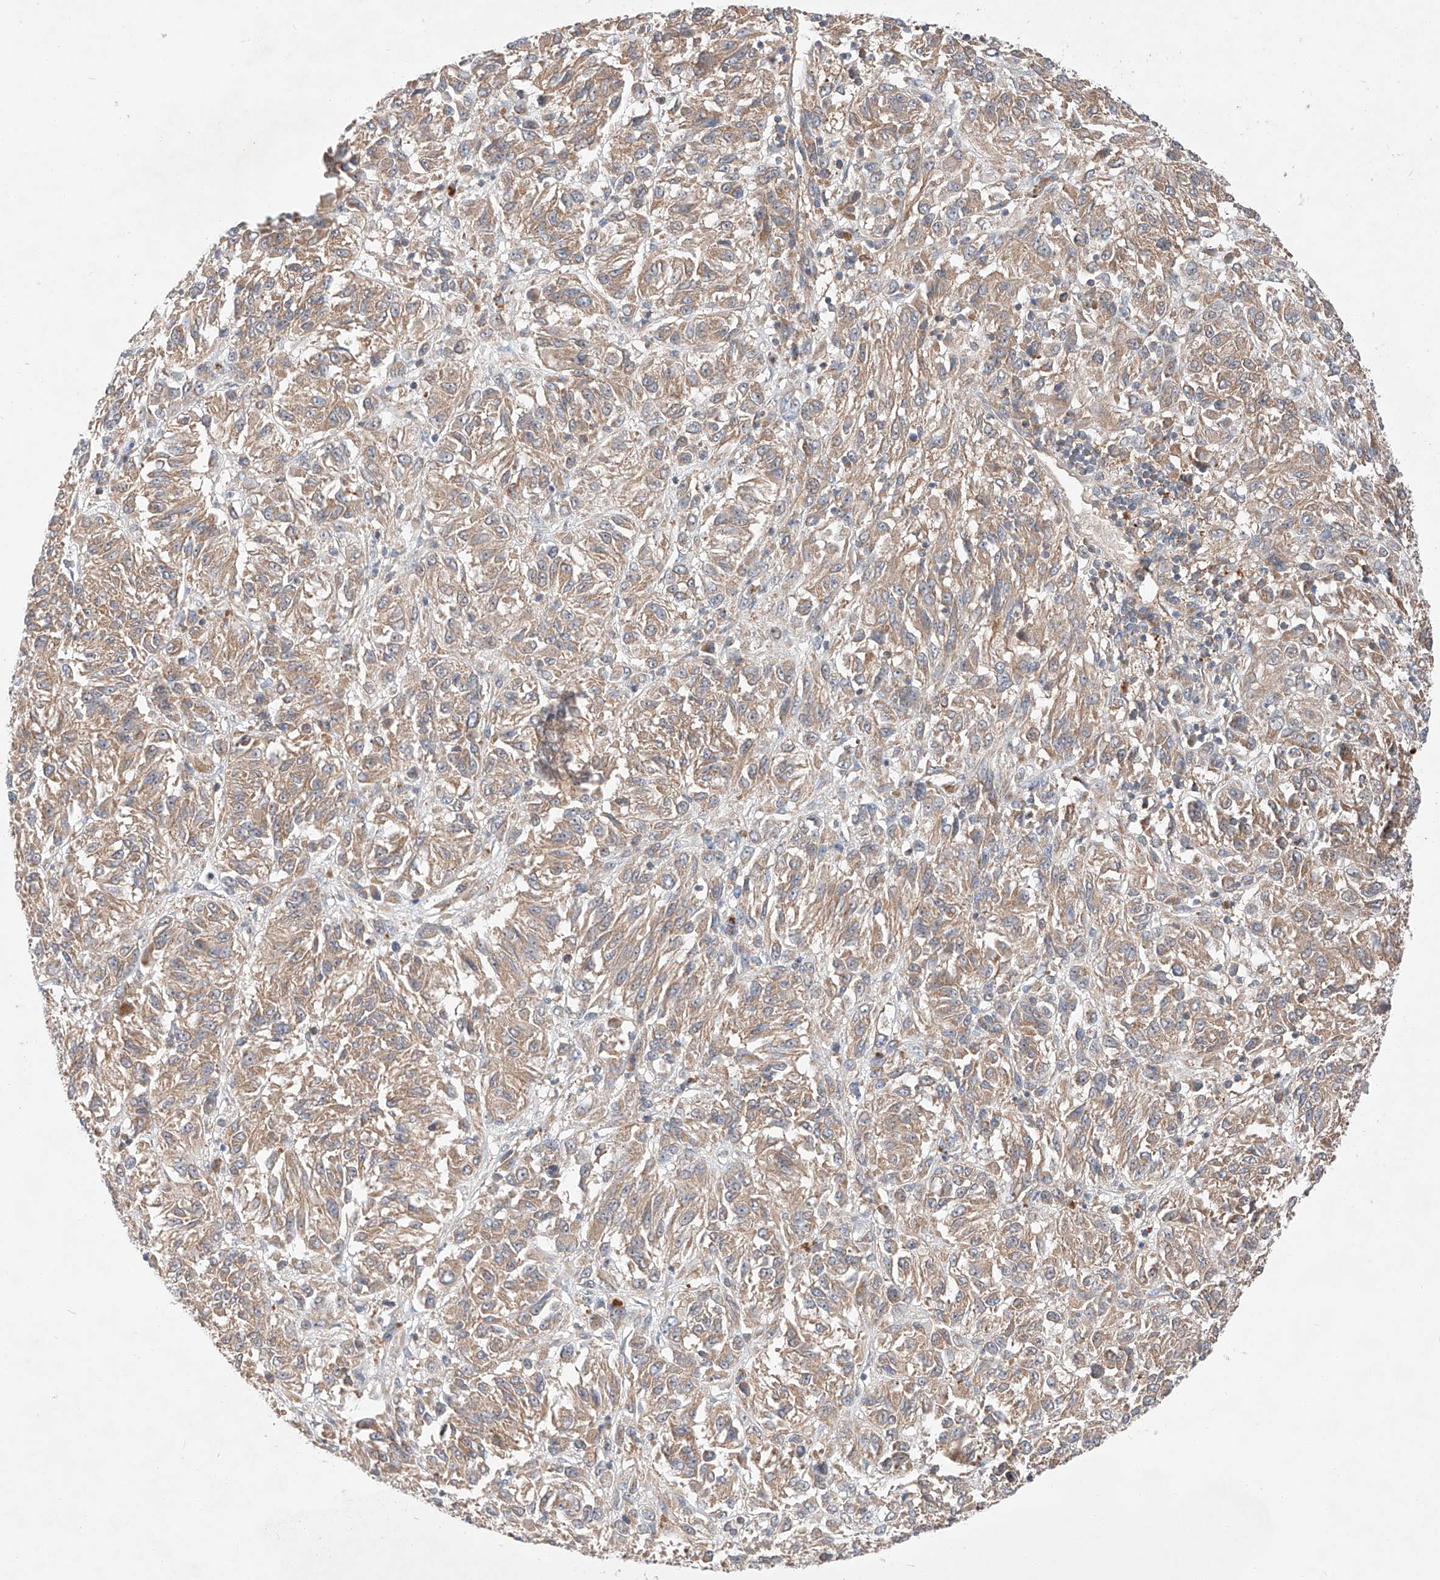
{"staining": {"intensity": "moderate", "quantity": ">75%", "location": "cytoplasmic/membranous"}, "tissue": "melanoma", "cell_type": "Tumor cells", "image_type": "cancer", "snomed": [{"axis": "morphology", "description": "Malignant melanoma, Metastatic site"}, {"axis": "topography", "description": "Lung"}], "caption": "Human malignant melanoma (metastatic site) stained with a protein marker exhibits moderate staining in tumor cells.", "gene": "RUSC1", "patient": {"sex": "male", "age": 64}}